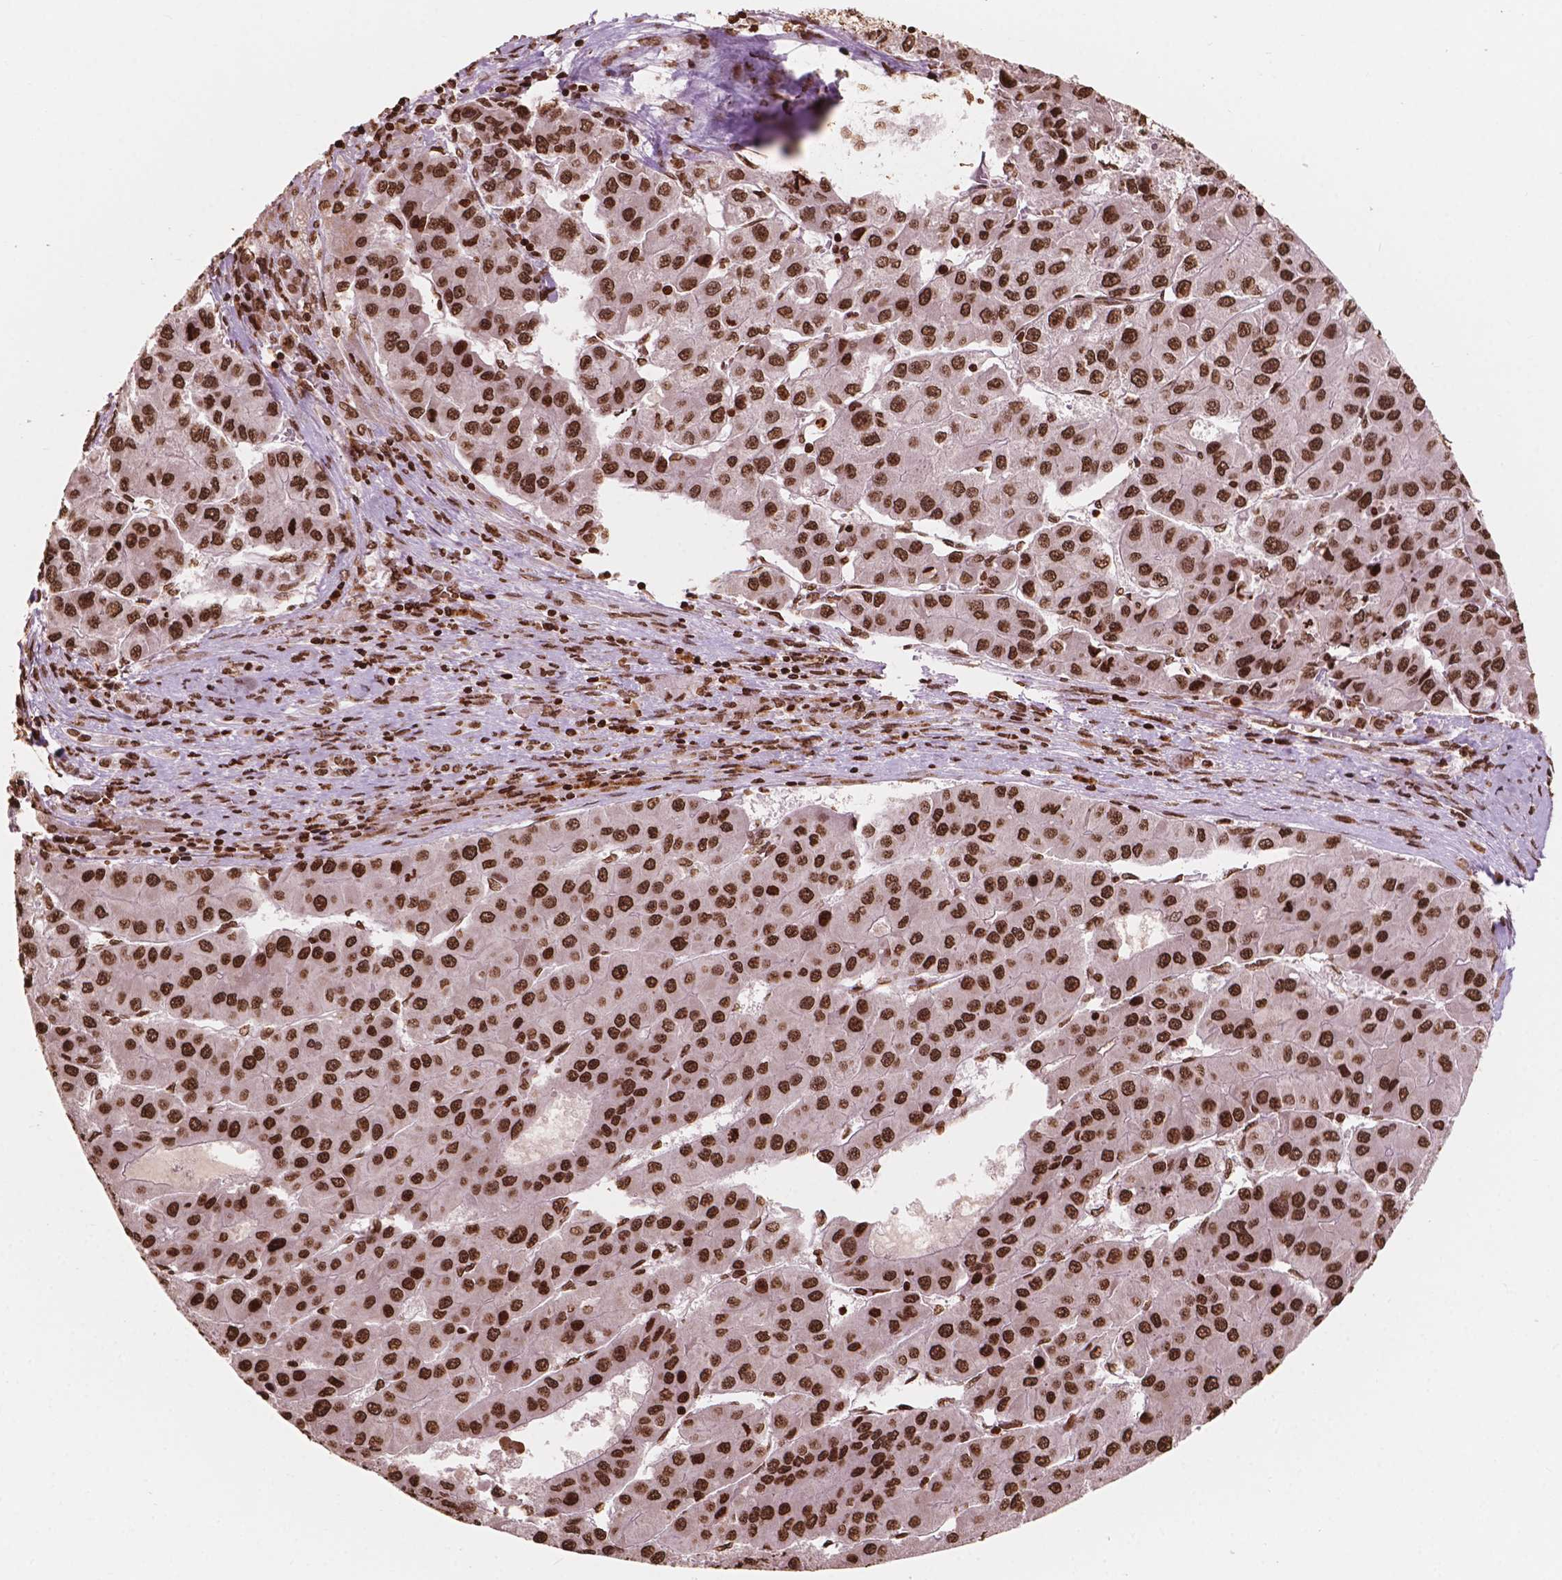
{"staining": {"intensity": "strong", "quantity": ">75%", "location": "nuclear"}, "tissue": "liver cancer", "cell_type": "Tumor cells", "image_type": "cancer", "snomed": [{"axis": "morphology", "description": "Carcinoma, Hepatocellular, NOS"}, {"axis": "topography", "description": "Liver"}], "caption": "Tumor cells exhibit high levels of strong nuclear positivity in approximately >75% of cells in liver hepatocellular carcinoma. (Stains: DAB (3,3'-diaminobenzidine) in brown, nuclei in blue, Microscopy: brightfield microscopy at high magnification).", "gene": "H3C7", "patient": {"sex": "male", "age": 73}}